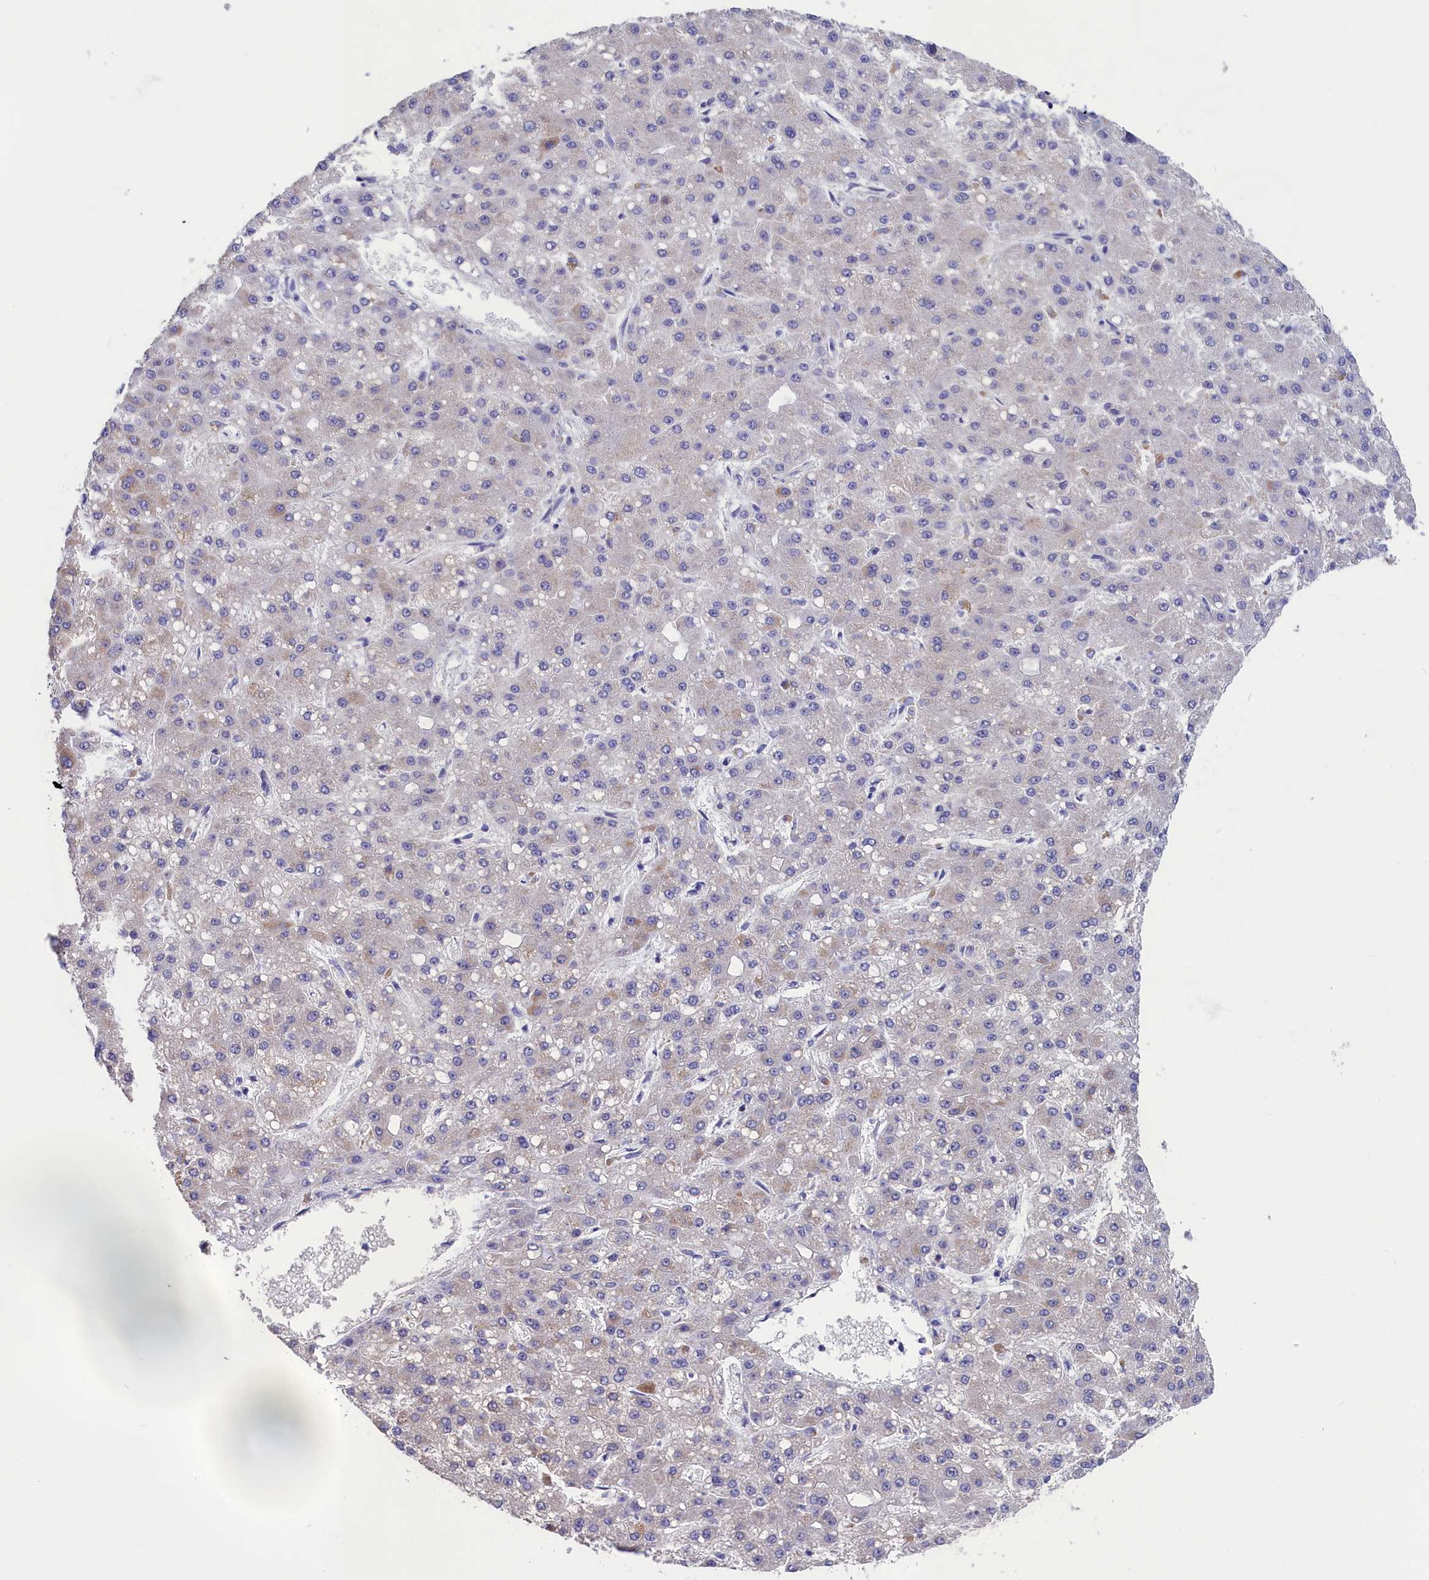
{"staining": {"intensity": "moderate", "quantity": "<25%", "location": "cytoplasmic/membranous"}, "tissue": "liver cancer", "cell_type": "Tumor cells", "image_type": "cancer", "snomed": [{"axis": "morphology", "description": "Carcinoma, Hepatocellular, NOS"}, {"axis": "topography", "description": "Liver"}], "caption": "Immunohistochemistry (DAB) staining of human hepatocellular carcinoma (liver) demonstrates moderate cytoplasmic/membranous protein positivity in approximately <25% of tumor cells.", "gene": "PRDM12", "patient": {"sex": "male", "age": 67}}